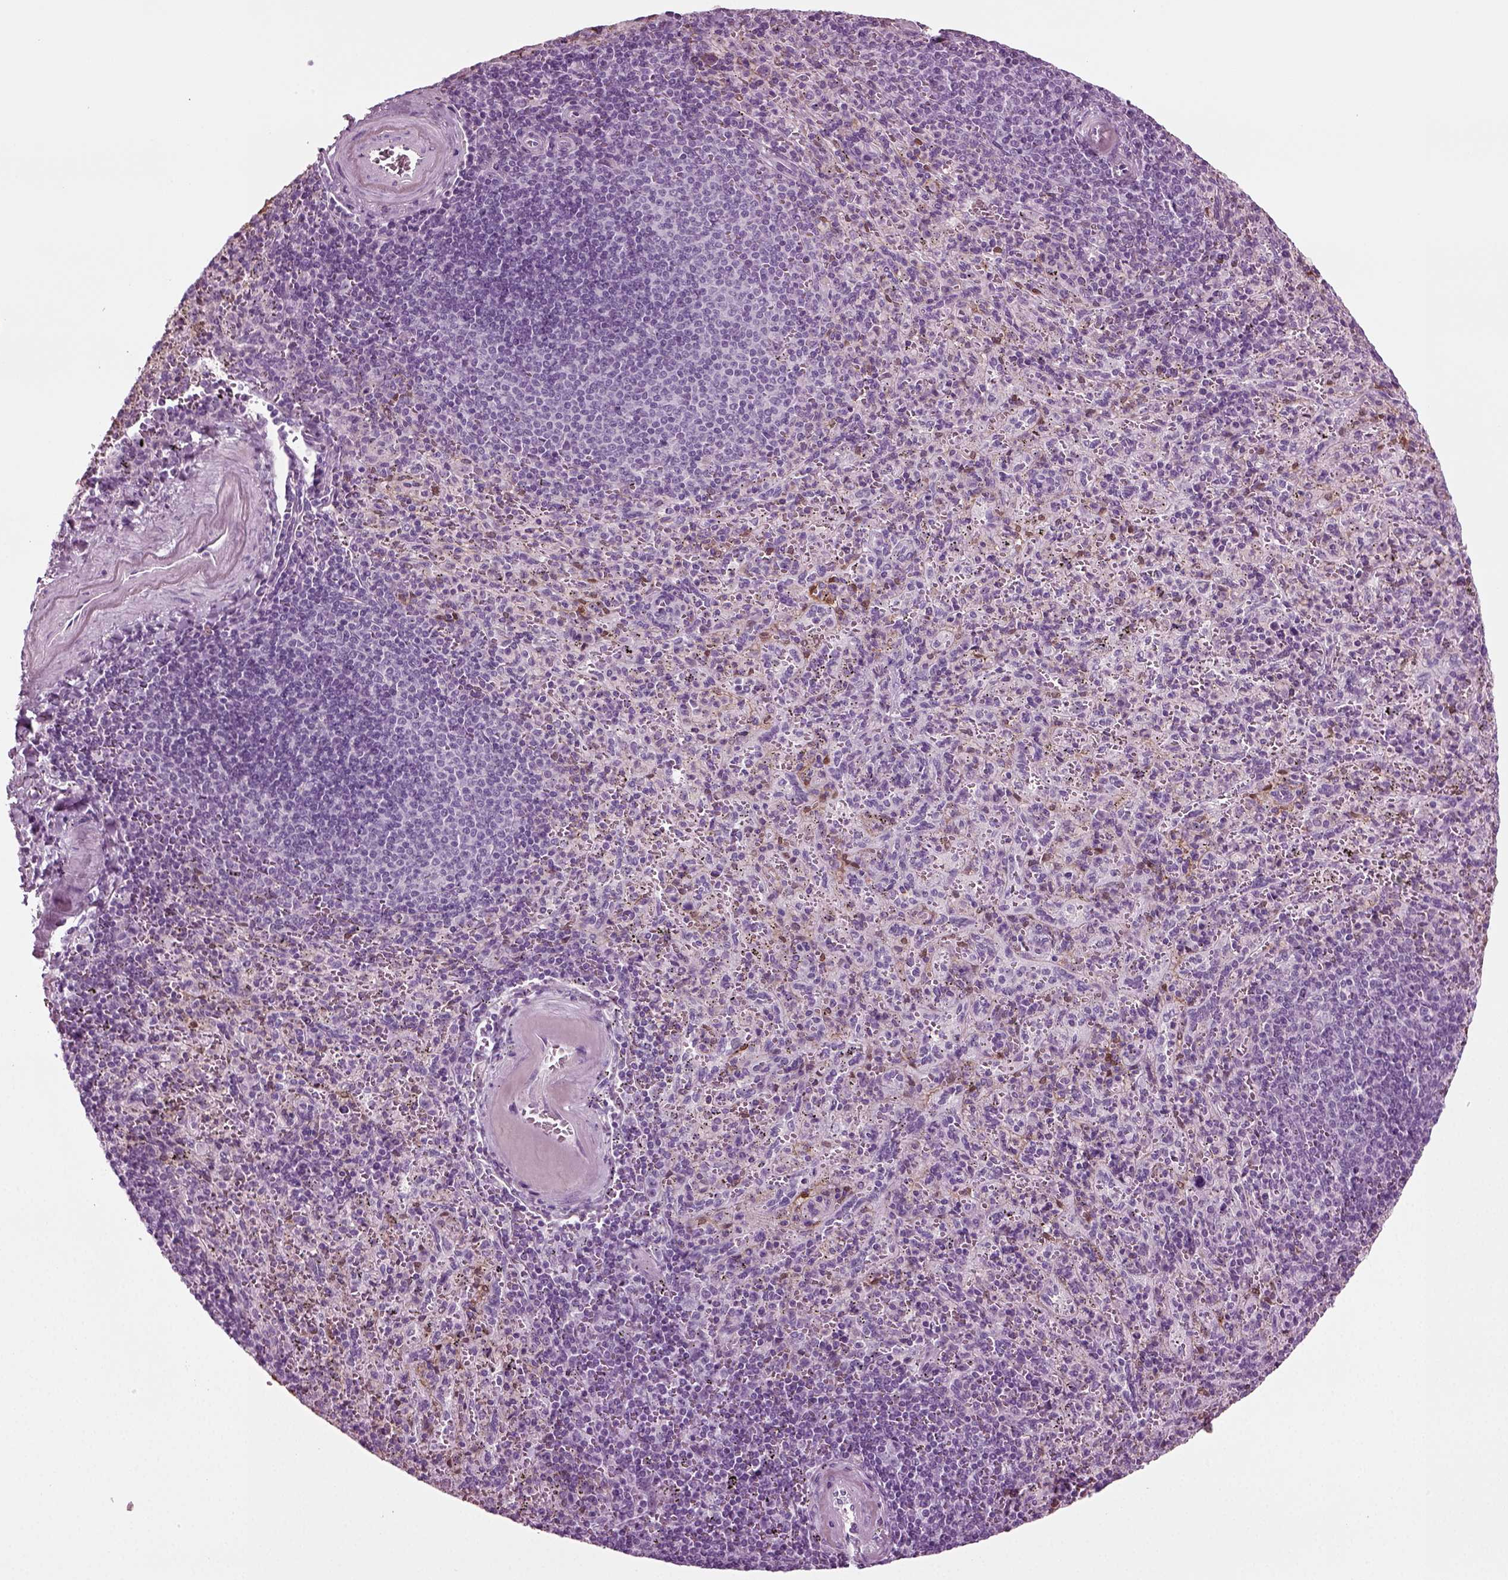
{"staining": {"intensity": "negative", "quantity": "none", "location": "none"}, "tissue": "spleen", "cell_type": "Cells in red pulp", "image_type": "normal", "snomed": [{"axis": "morphology", "description": "Normal tissue, NOS"}, {"axis": "topography", "description": "Spleen"}], "caption": "Histopathology image shows no significant protein staining in cells in red pulp of benign spleen.", "gene": "CRABP1", "patient": {"sex": "male", "age": 57}}